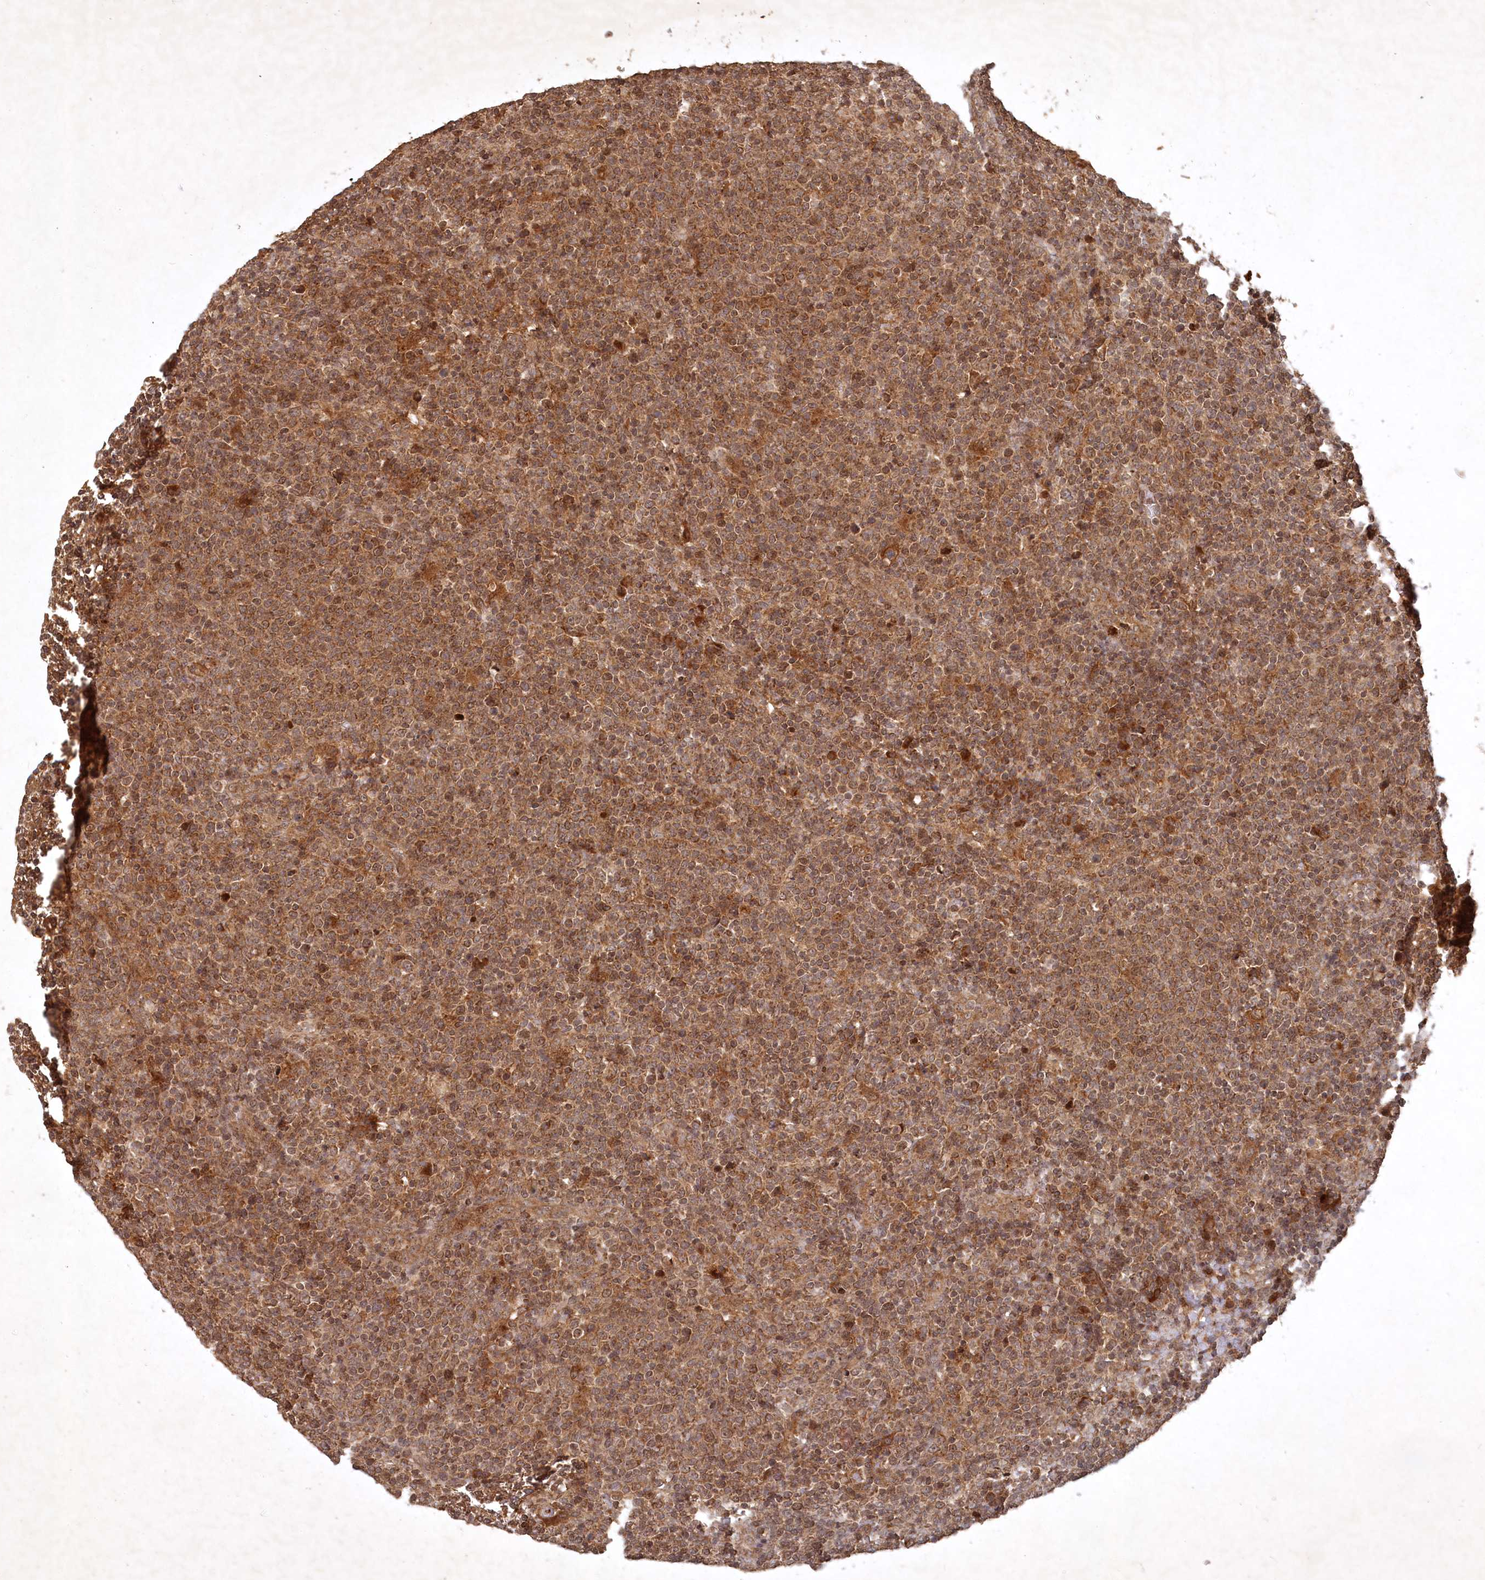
{"staining": {"intensity": "moderate", "quantity": ">75%", "location": "cytoplasmic/membranous,nuclear"}, "tissue": "lymphoma", "cell_type": "Tumor cells", "image_type": "cancer", "snomed": [{"axis": "morphology", "description": "Malignant lymphoma, non-Hodgkin's type, High grade"}, {"axis": "topography", "description": "Lymph node"}], "caption": "Tumor cells exhibit moderate cytoplasmic/membranous and nuclear positivity in about >75% of cells in lymphoma.", "gene": "UNC93A", "patient": {"sex": "male", "age": 61}}